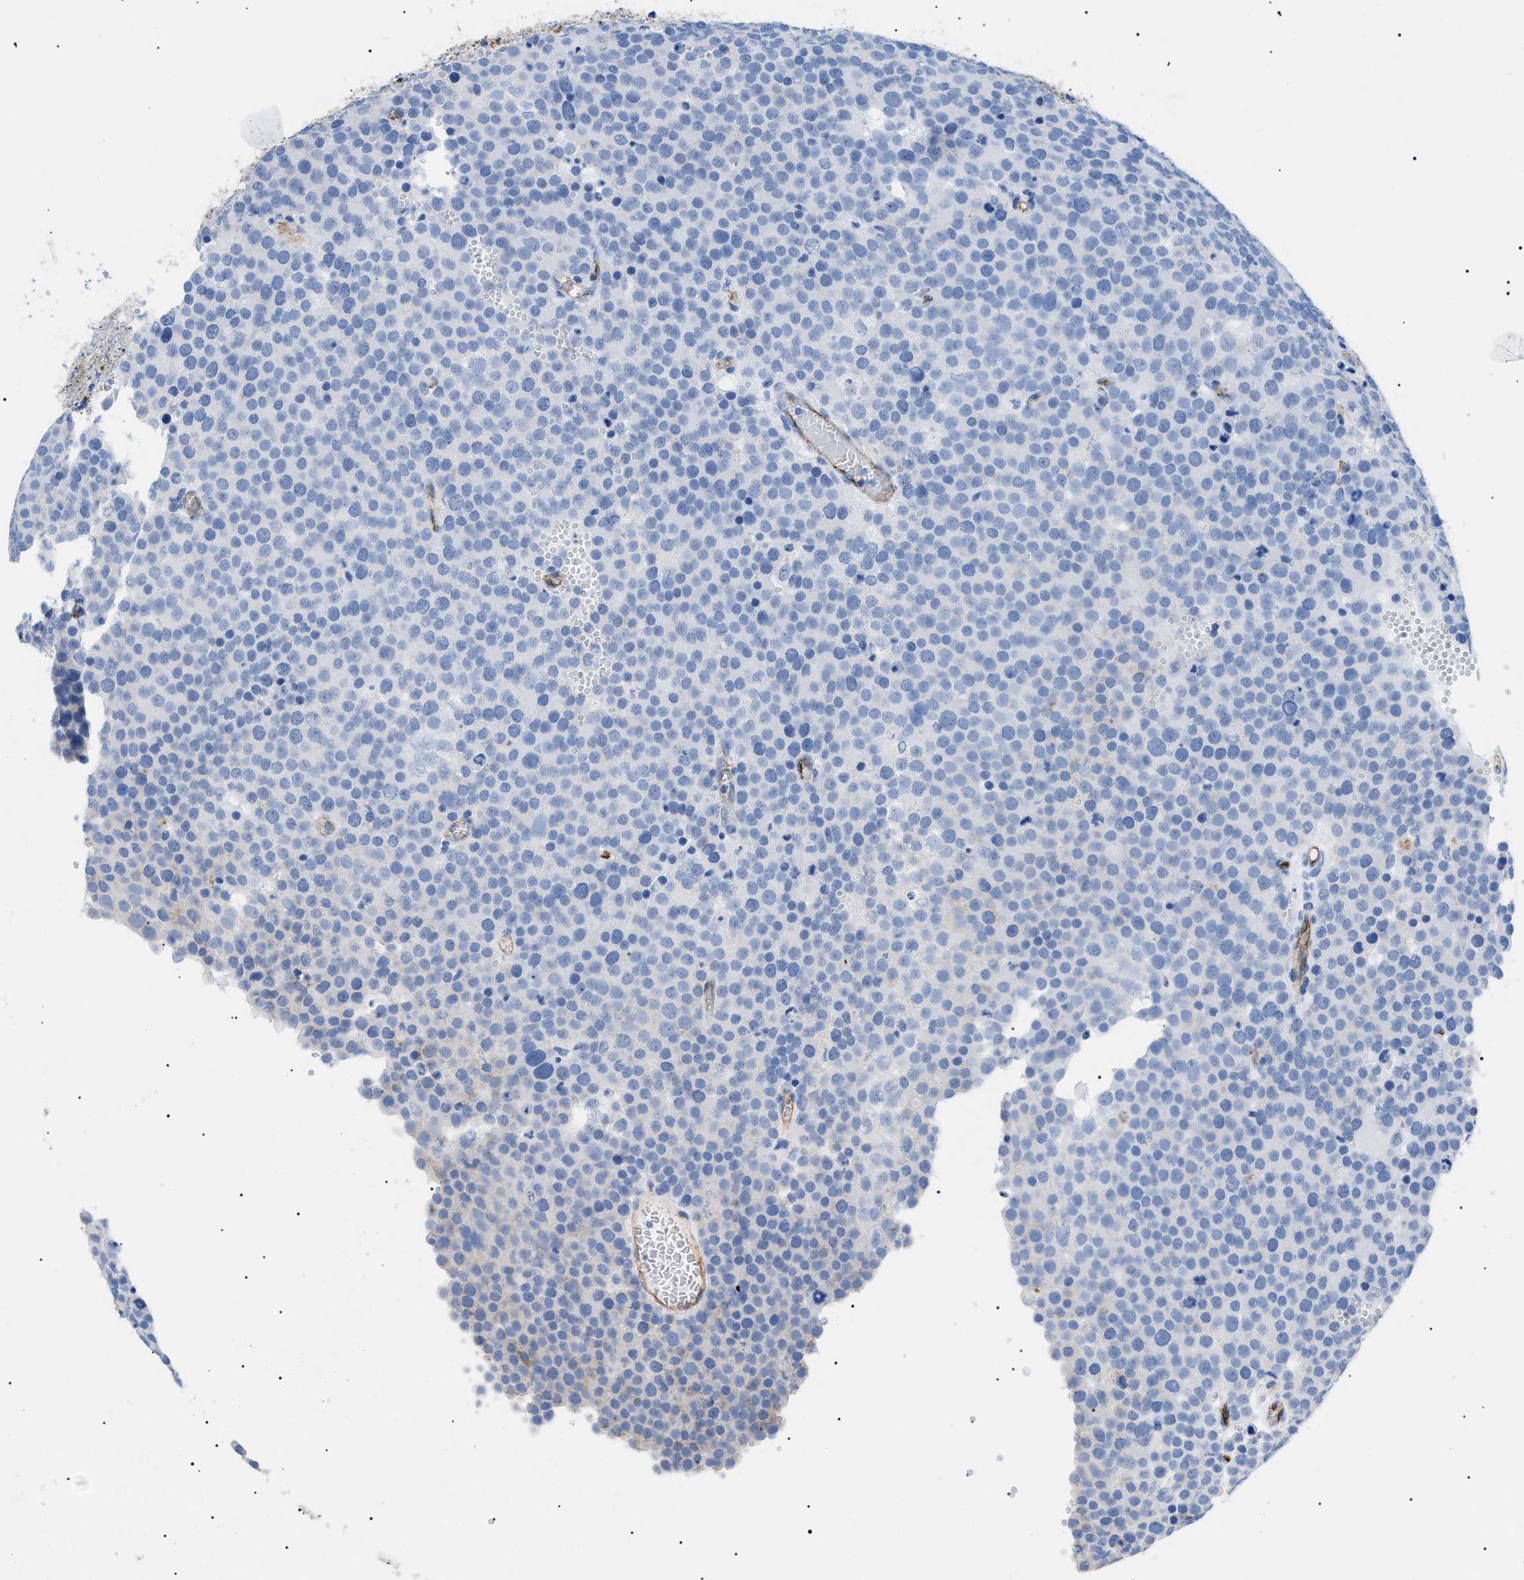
{"staining": {"intensity": "negative", "quantity": "none", "location": "none"}, "tissue": "testis cancer", "cell_type": "Tumor cells", "image_type": "cancer", "snomed": [{"axis": "morphology", "description": "Normal tissue, NOS"}, {"axis": "morphology", "description": "Seminoma, NOS"}, {"axis": "topography", "description": "Testis"}], "caption": "An image of testis cancer (seminoma) stained for a protein shows no brown staining in tumor cells. (DAB immunohistochemistry (IHC) with hematoxylin counter stain).", "gene": "PODXL", "patient": {"sex": "male", "age": 71}}